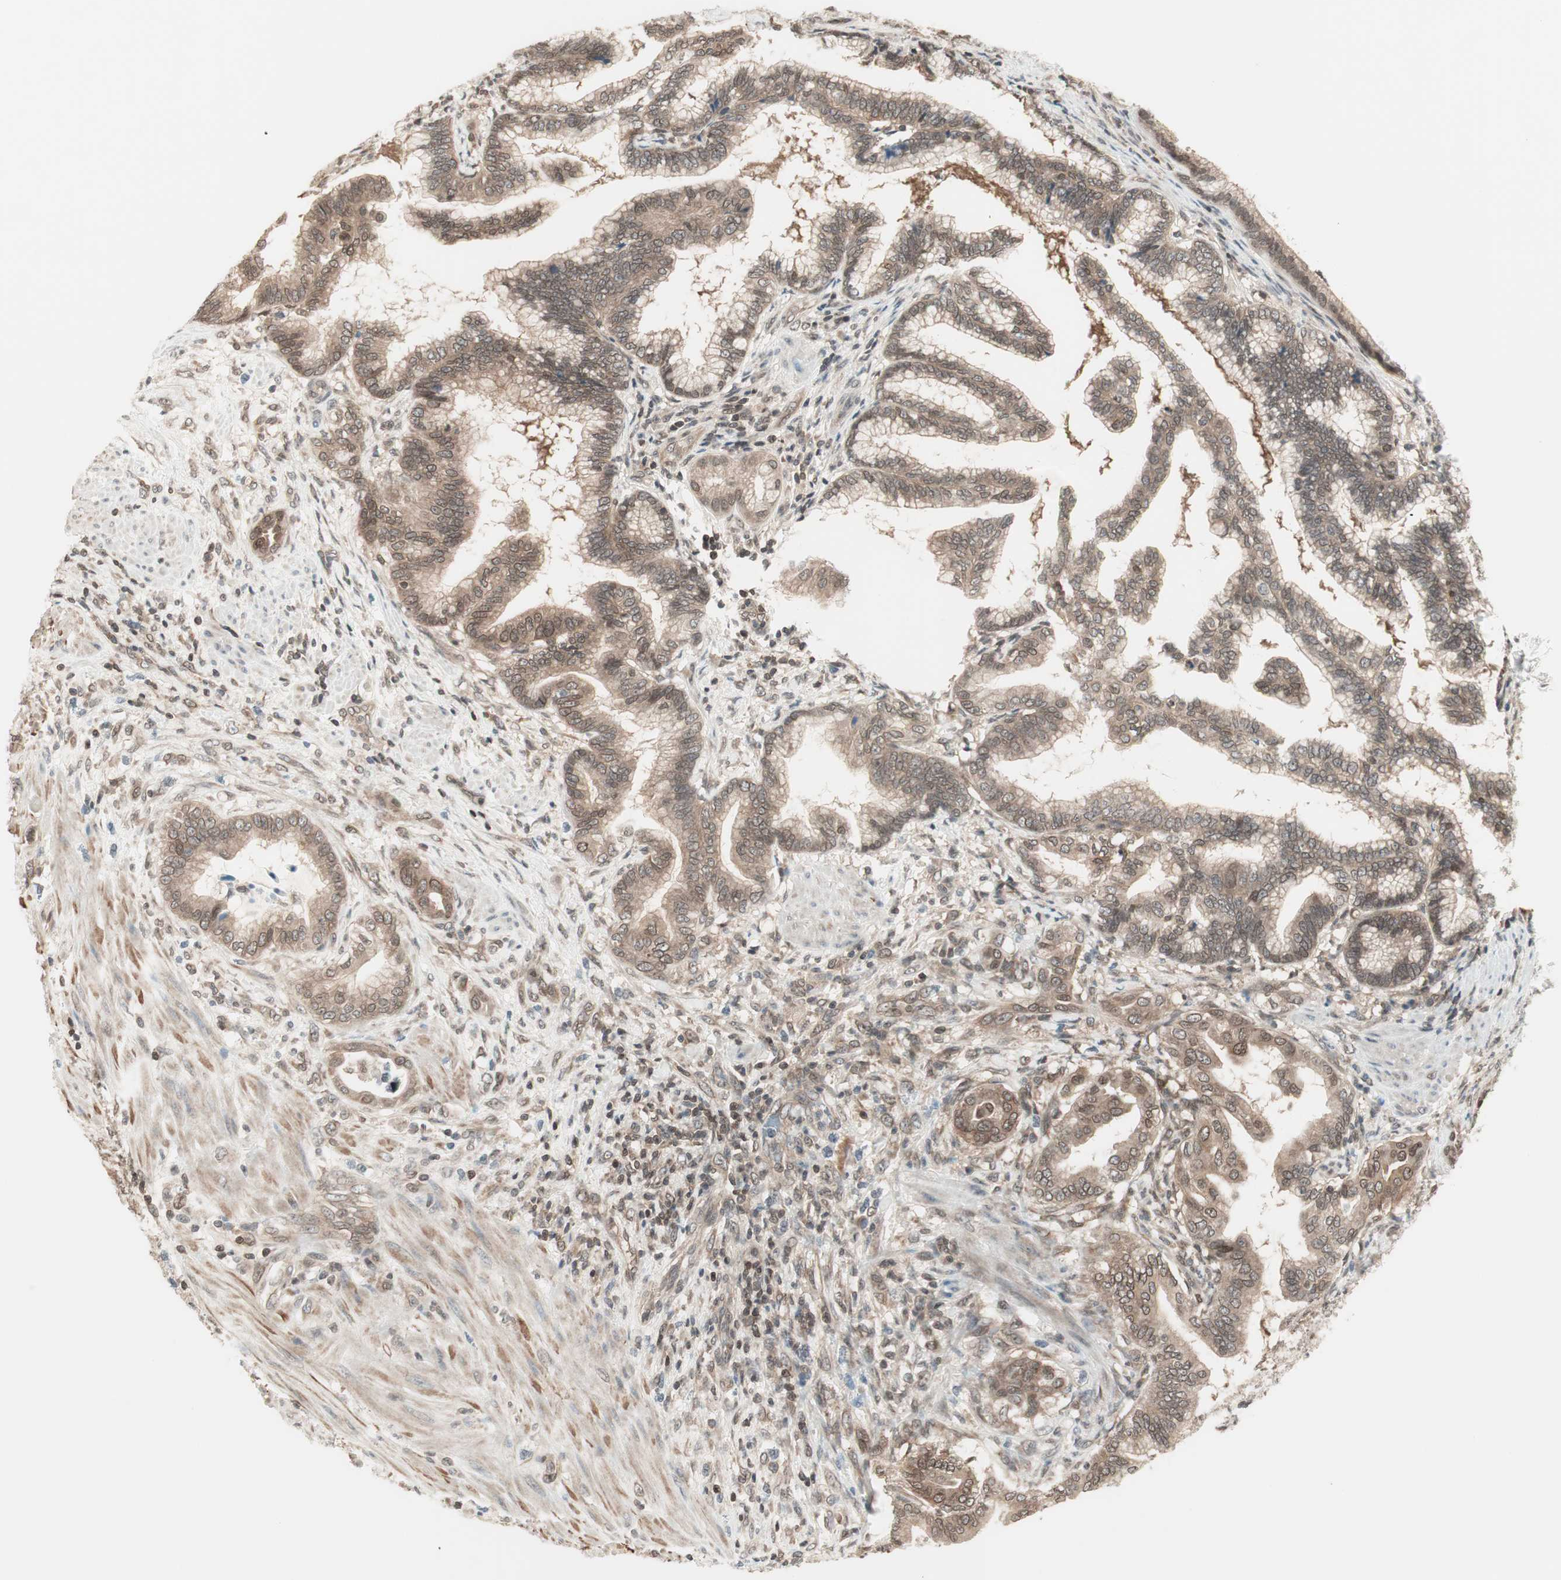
{"staining": {"intensity": "weak", "quantity": ">75%", "location": "cytoplasmic/membranous"}, "tissue": "pancreatic cancer", "cell_type": "Tumor cells", "image_type": "cancer", "snomed": [{"axis": "morphology", "description": "Adenocarcinoma, NOS"}, {"axis": "topography", "description": "Pancreas"}], "caption": "Brown immunohistochemical staining in pancreatic cancer reveals weak cytoplasmic/membranous expression in approximately >75% of tumor cells.", "gene": "UBE2I", "patient": {"sex": "female", "age": 64}}